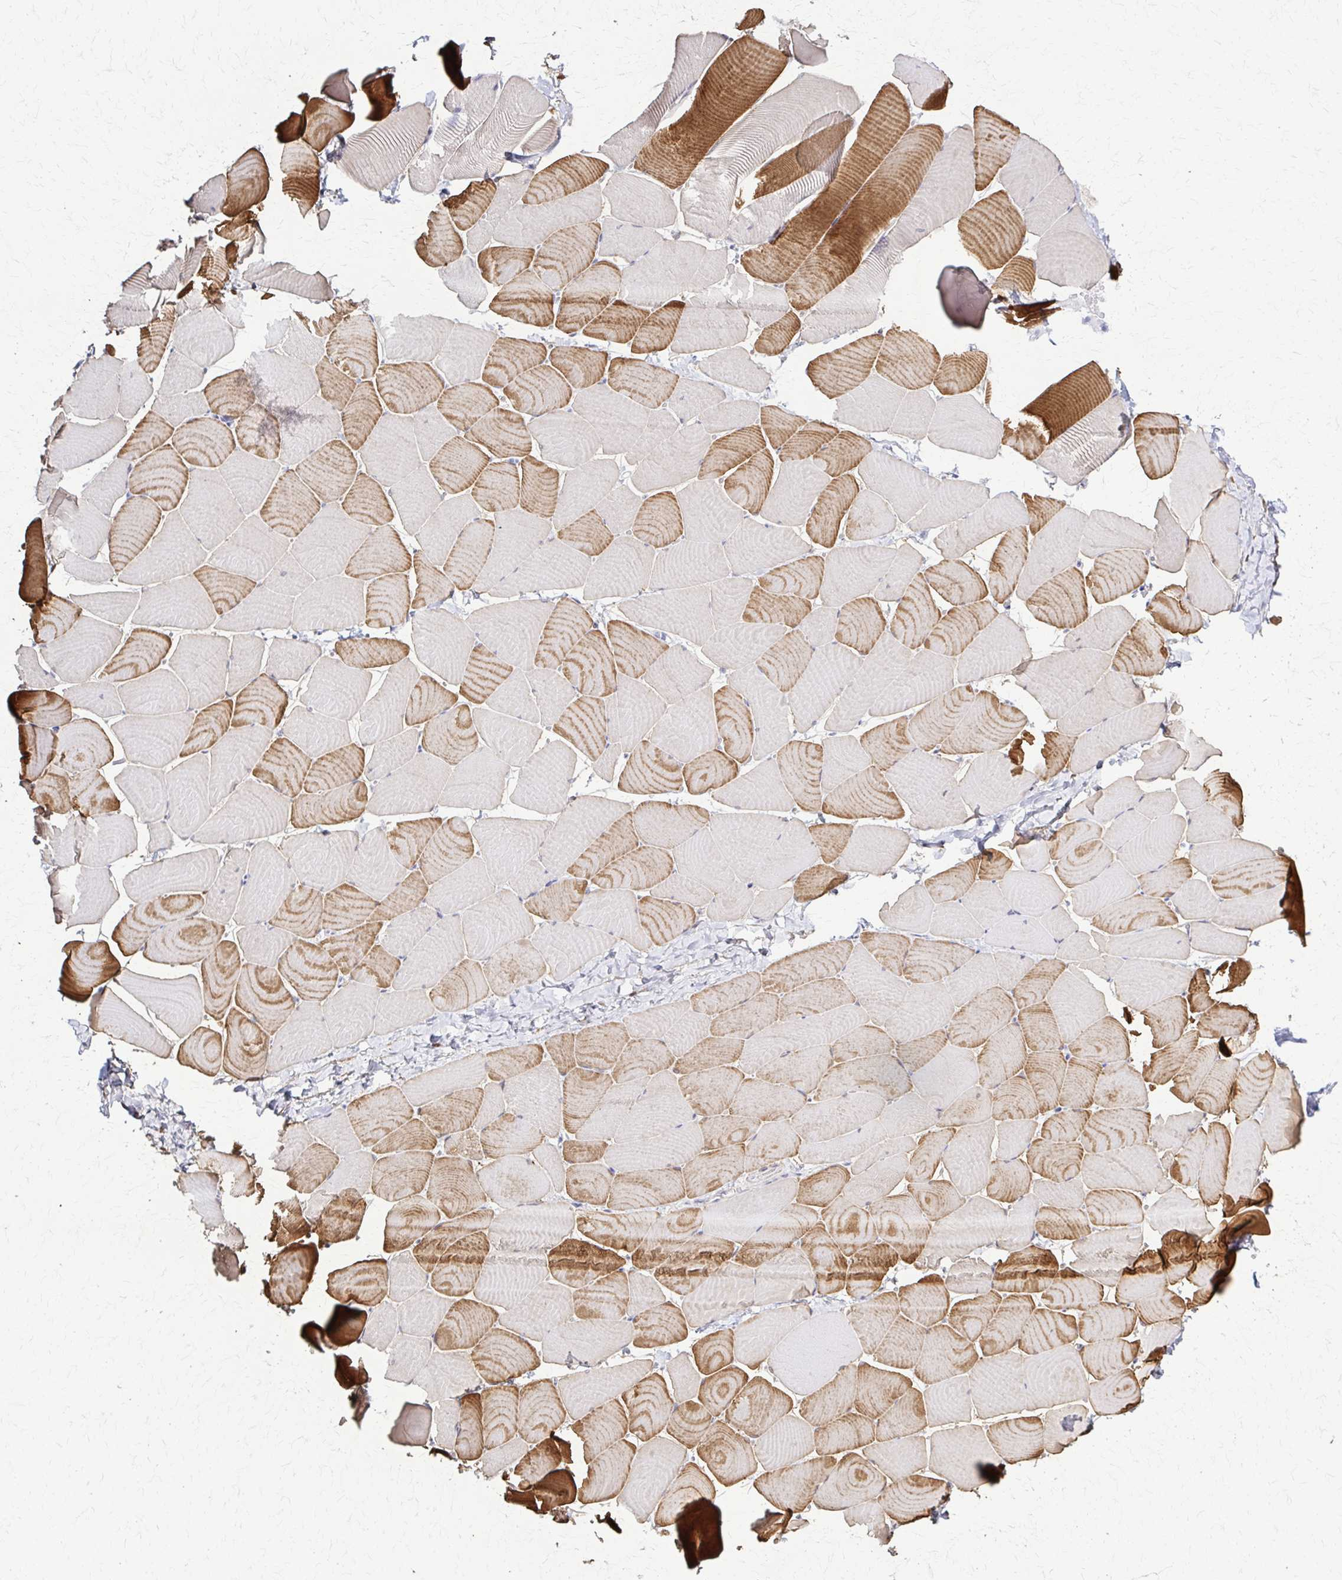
{"staining": {"intensity": "moderate", "quantity": "<25%", "location": "cytoplasmic/membranous"}, "tissue": "skeletal muscle", "cell_type": "Myocytes", "image_type": "normal", "snomed": [{"axis": "morphology", "description": "Normal tissue, NOS"}, {"axis": "topography", "description": "Skeletal muscle"}], "caption": "Myocytes exhibit low levels of moderate cytoplasmic/membranous positivity in approximately <25% of cells in unremarkable skeletal muscle. The protein is shown in brown color, while the nuclei are stained blue.", "gene": "RHOBTB2", "patient": {"sex": "male", "age": 25}}